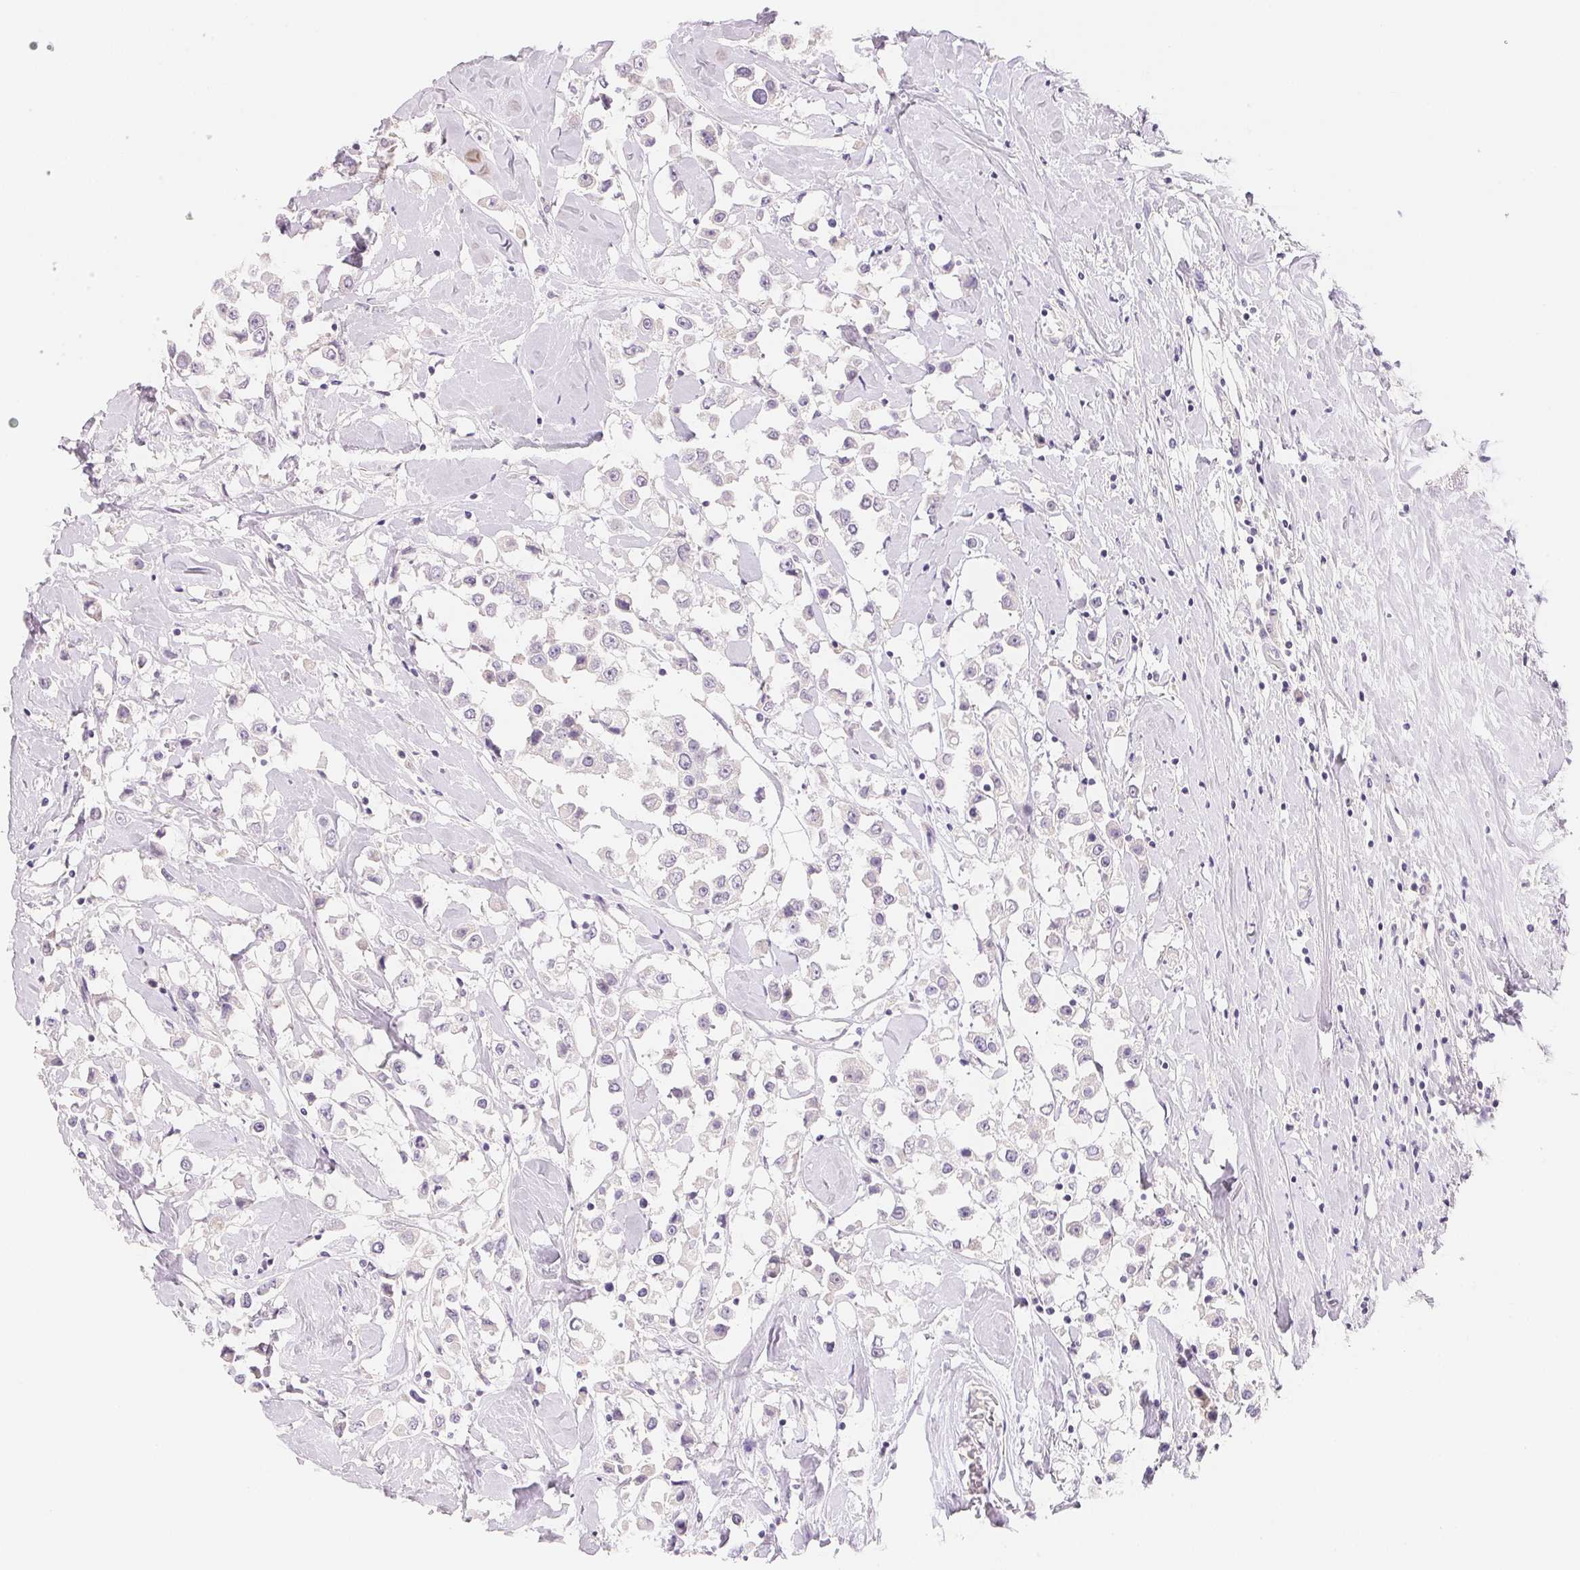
{"staining": {"intensity": "negative", "quantity": "none", "location": "none"}, "tissue": "breast cancer", "cell_type": "Tumor cells", "image_type": "cancer", "snomed": [{"axis": "morphology", "description": "Duct carcinoma"}, {"axis": "topography", "description": "Breast"}], "caption": "This photomicrograph is of breast cancer (infiltrating ductal carcinoma) stained with immunohistochemistry (IHC) to label a protein in brown with the nuclei are counter-stained blue. There is no staining in tumor cells.", "gene": "MCOLN3", "patient": {"sex": "female", "age": 61}}